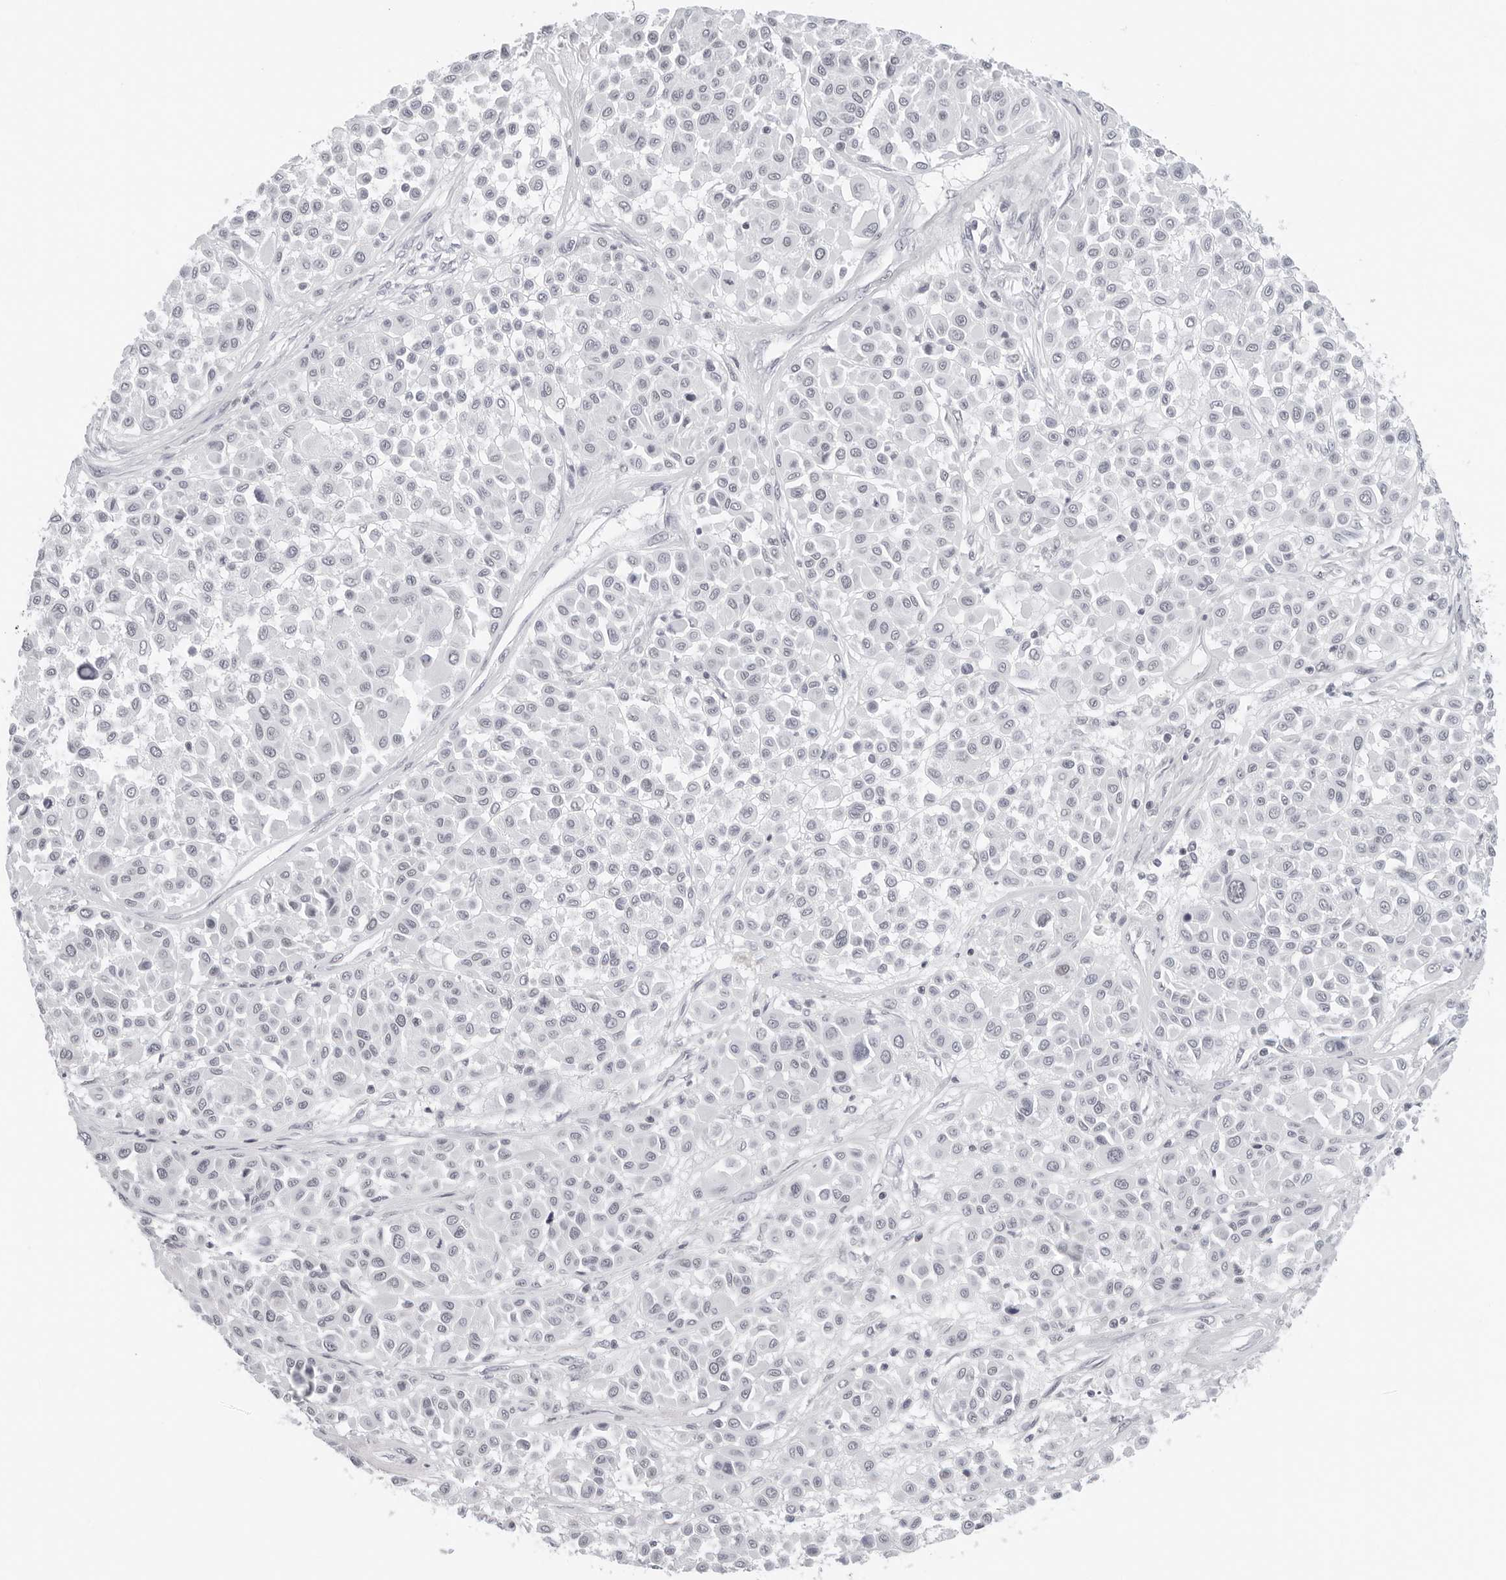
{"staining": {"intensity": "negative", "quantity": "none", "location": "none"}, "tissue": "melanoma", "cell_type": "Tumor cells", "image_type": "cancer", "snomed": [{"axis": "morphology", "description": "Malignant melanoma, Metastatic site"}, {"axis": "topography", "description": "Soft tissue"}], "caption": "Immunohistochemistry (IHC) image of neoplastic tissue: melanoma stained with DAB demonstrates no significant protein positivity in tumor cells. (Stains: DAB (3,3'-diaminobenzidine) IHC with hematoxylin counter stain, Microscopy: brightfield microscopy at high magnification).", "gene": "FLG2", "patient": {"sex": "male", "age": 41}}